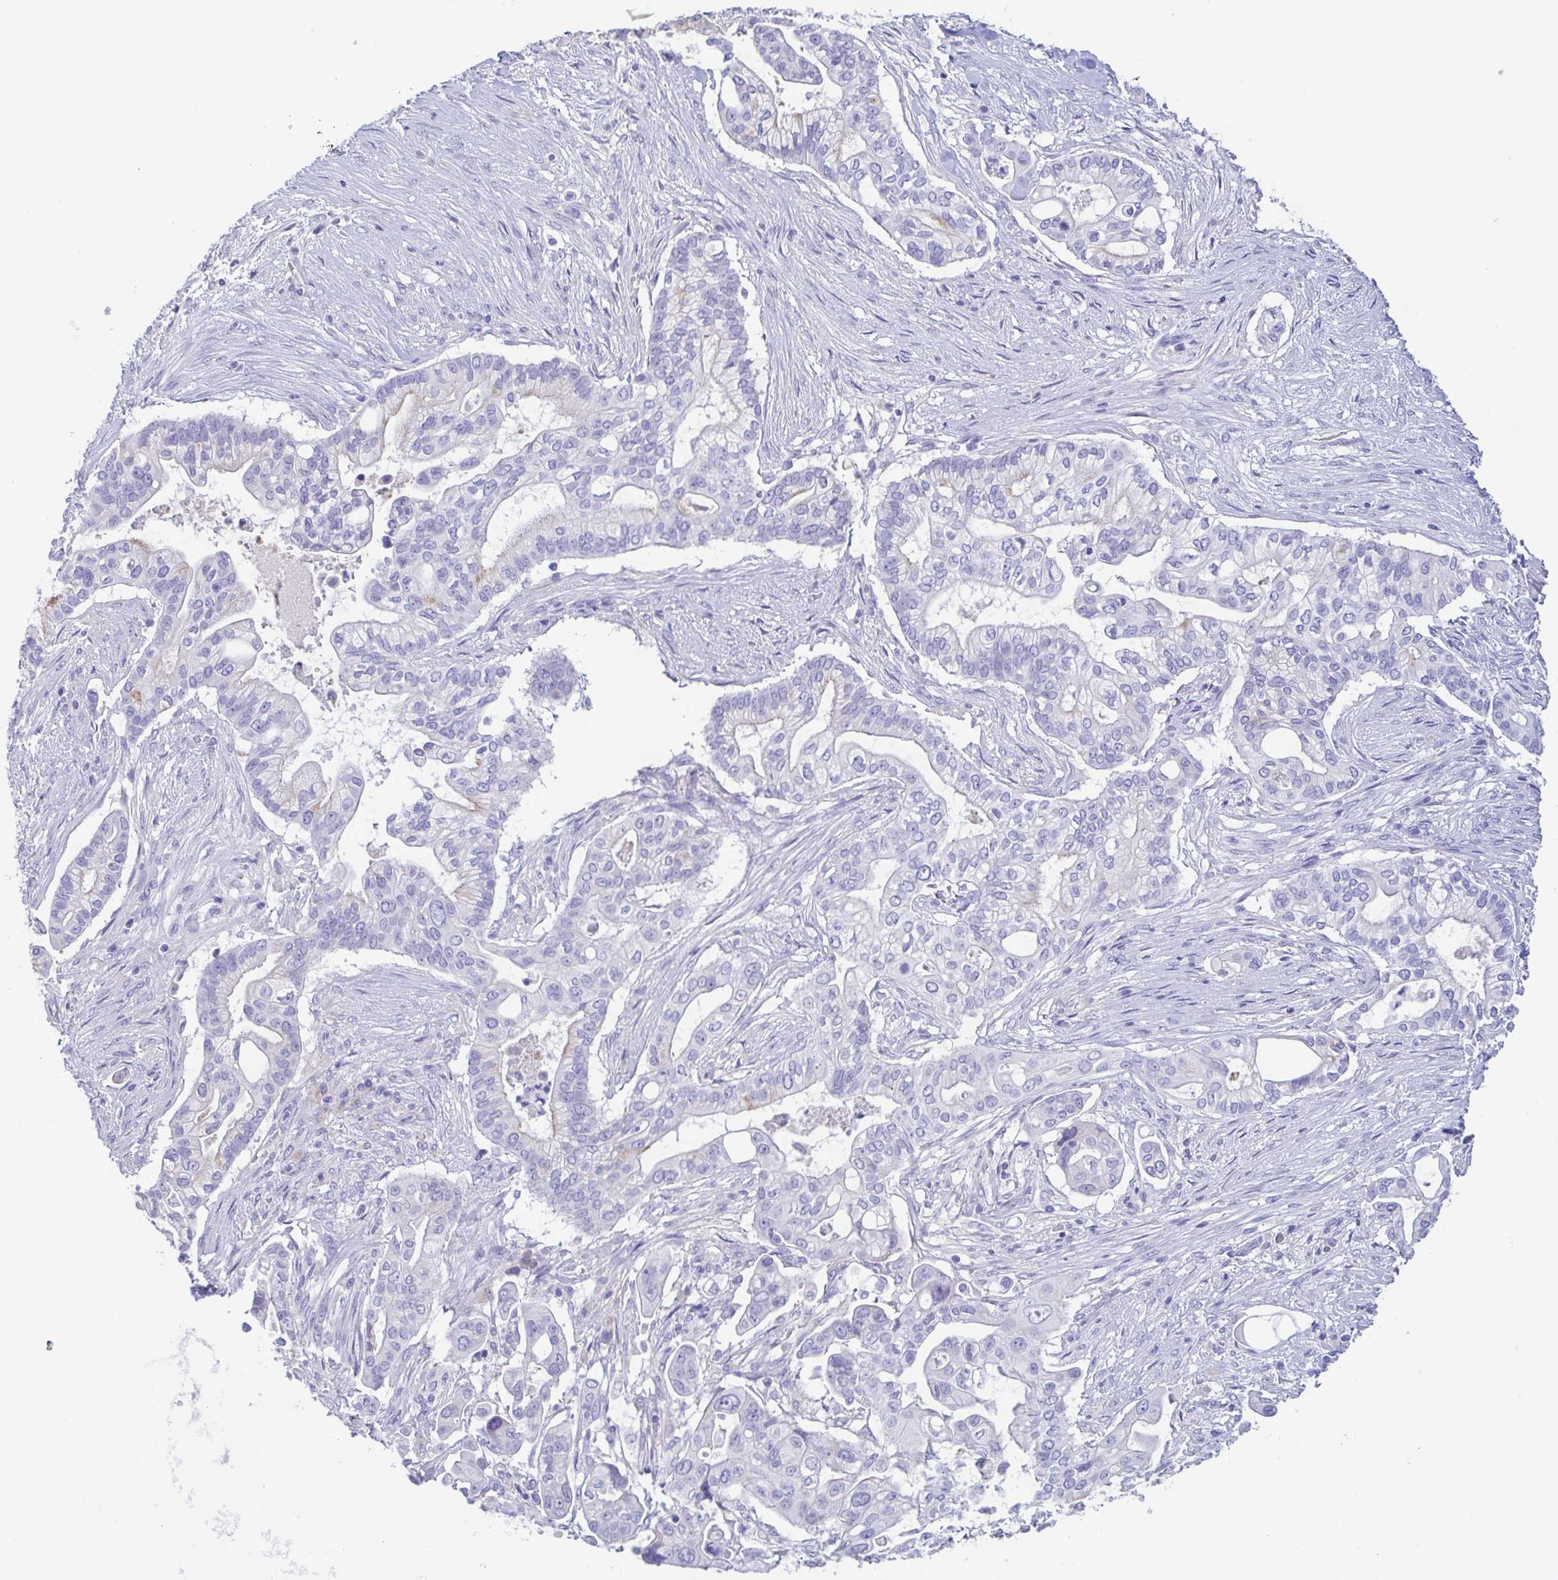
{"staining": {"intensity": "negative", "quantity": "none", "location": "none"}, "tissue": "pancreatic cancer", "cell_type": "Tumor cells", "image_type": "cancer", "snomed": [{"axis": "morphology", "description": "Adenocarcinoma, NOS"}, {"axis": "topography", "description": "Pancreas"}], "caption": "High power microscopy image of an immunohistochemistry (IHC) histopathology image of adenocarcinoma (pancreatic), revealing no significant positivity in tumor cells.", "gene": "TREH", "patient": {"sex": "female", "age": 69}}